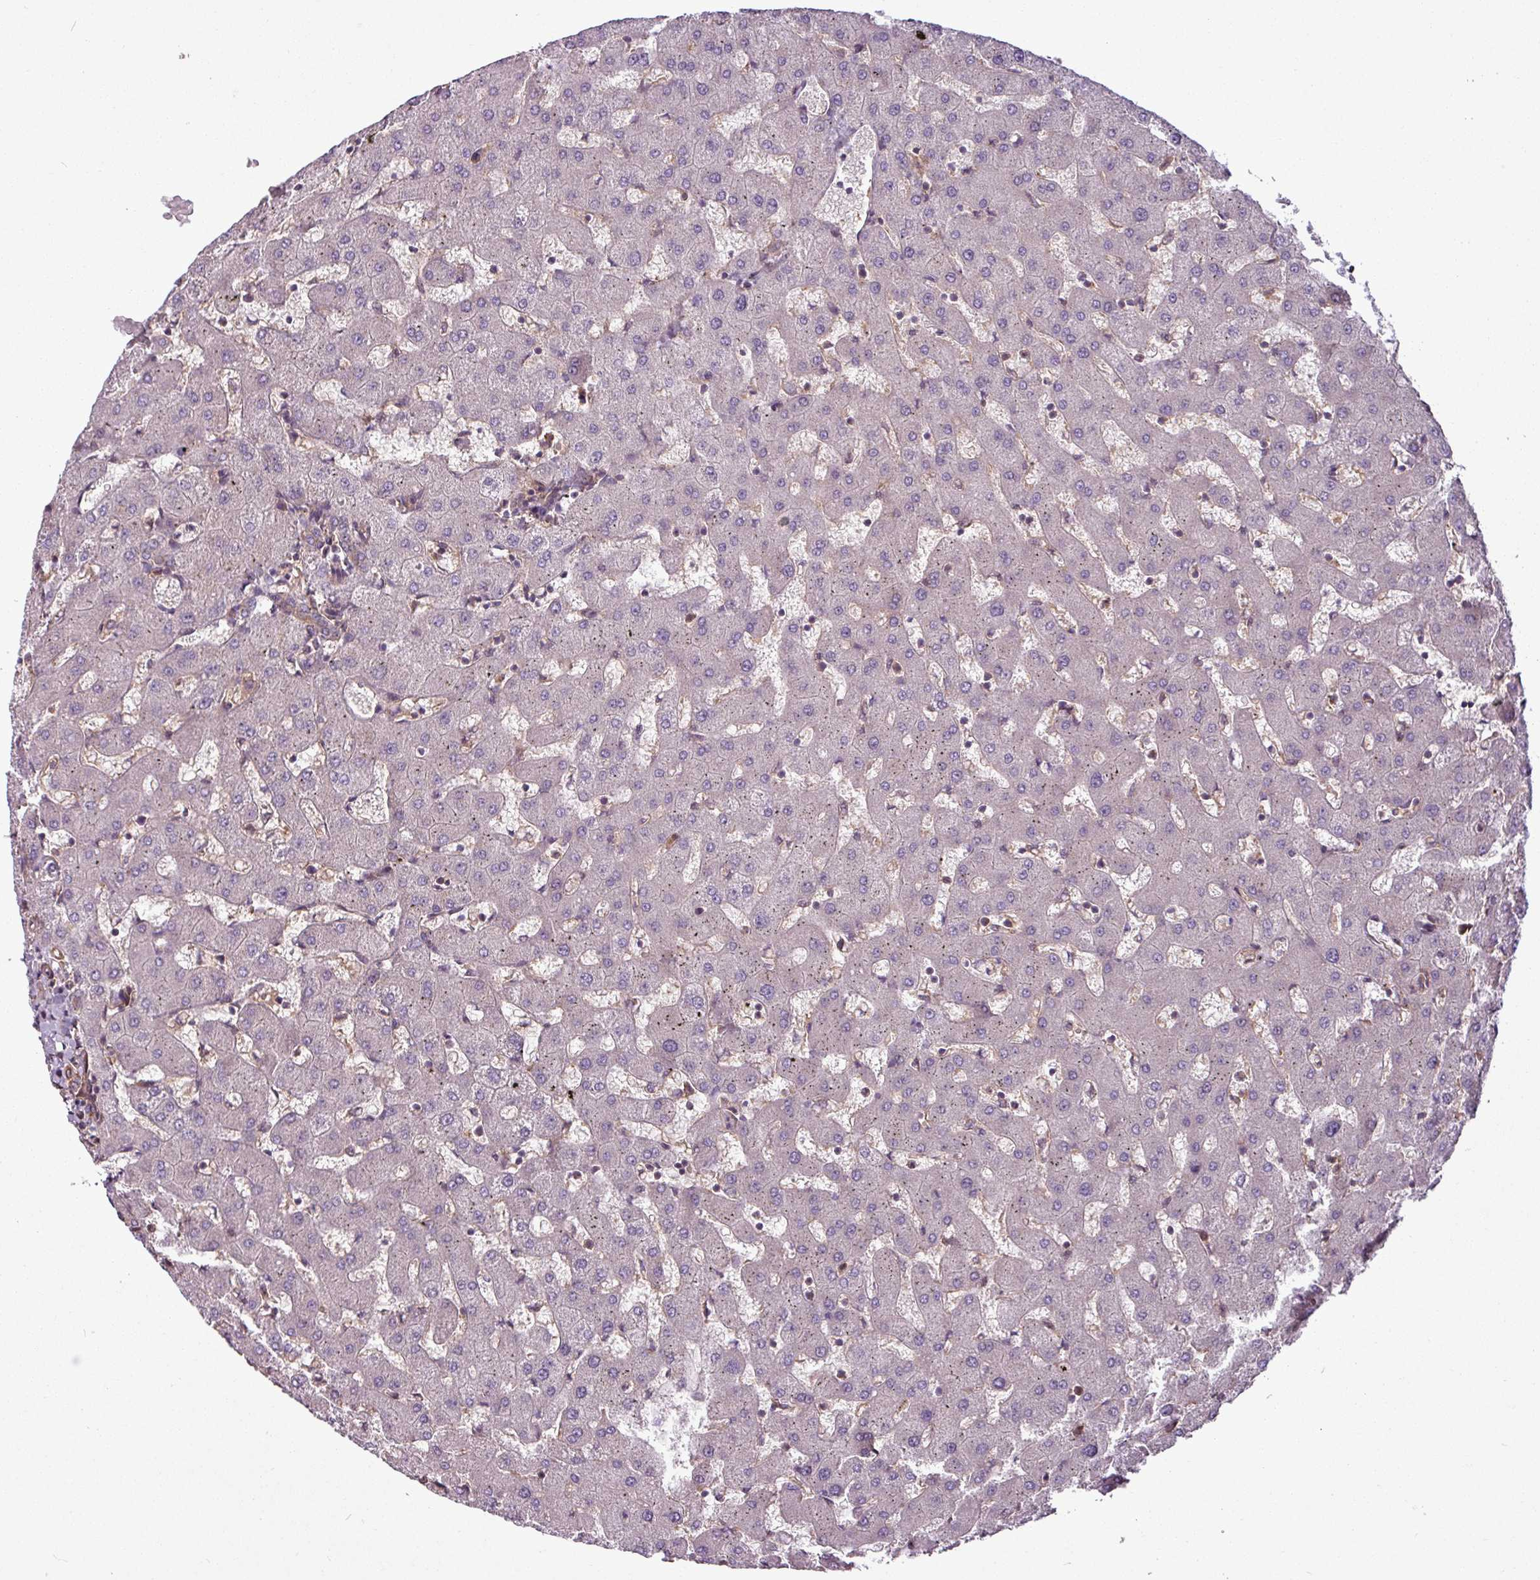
{"staining": {"intensity": "weak", "quantity": ">75%", "location": "cytoplasmic/membranous"}, "tissue": "liver", "cell_type": "Cholangiocytes", "image_type": "normal", "snomed": [{"axis": "morphology", "description": "Normal tissue, NOS"}, {"axis": "topography", "description": "Liver"}], "caption": "Approximately >75% of cholangiocytes in unremarkable human liver exhibit weak cytoplasmic/membranous protein staining as visualized by brown immunohistochemical staining.", "gene": "SH3BGRL", "patient": {"sex": "female", "age": 63}}